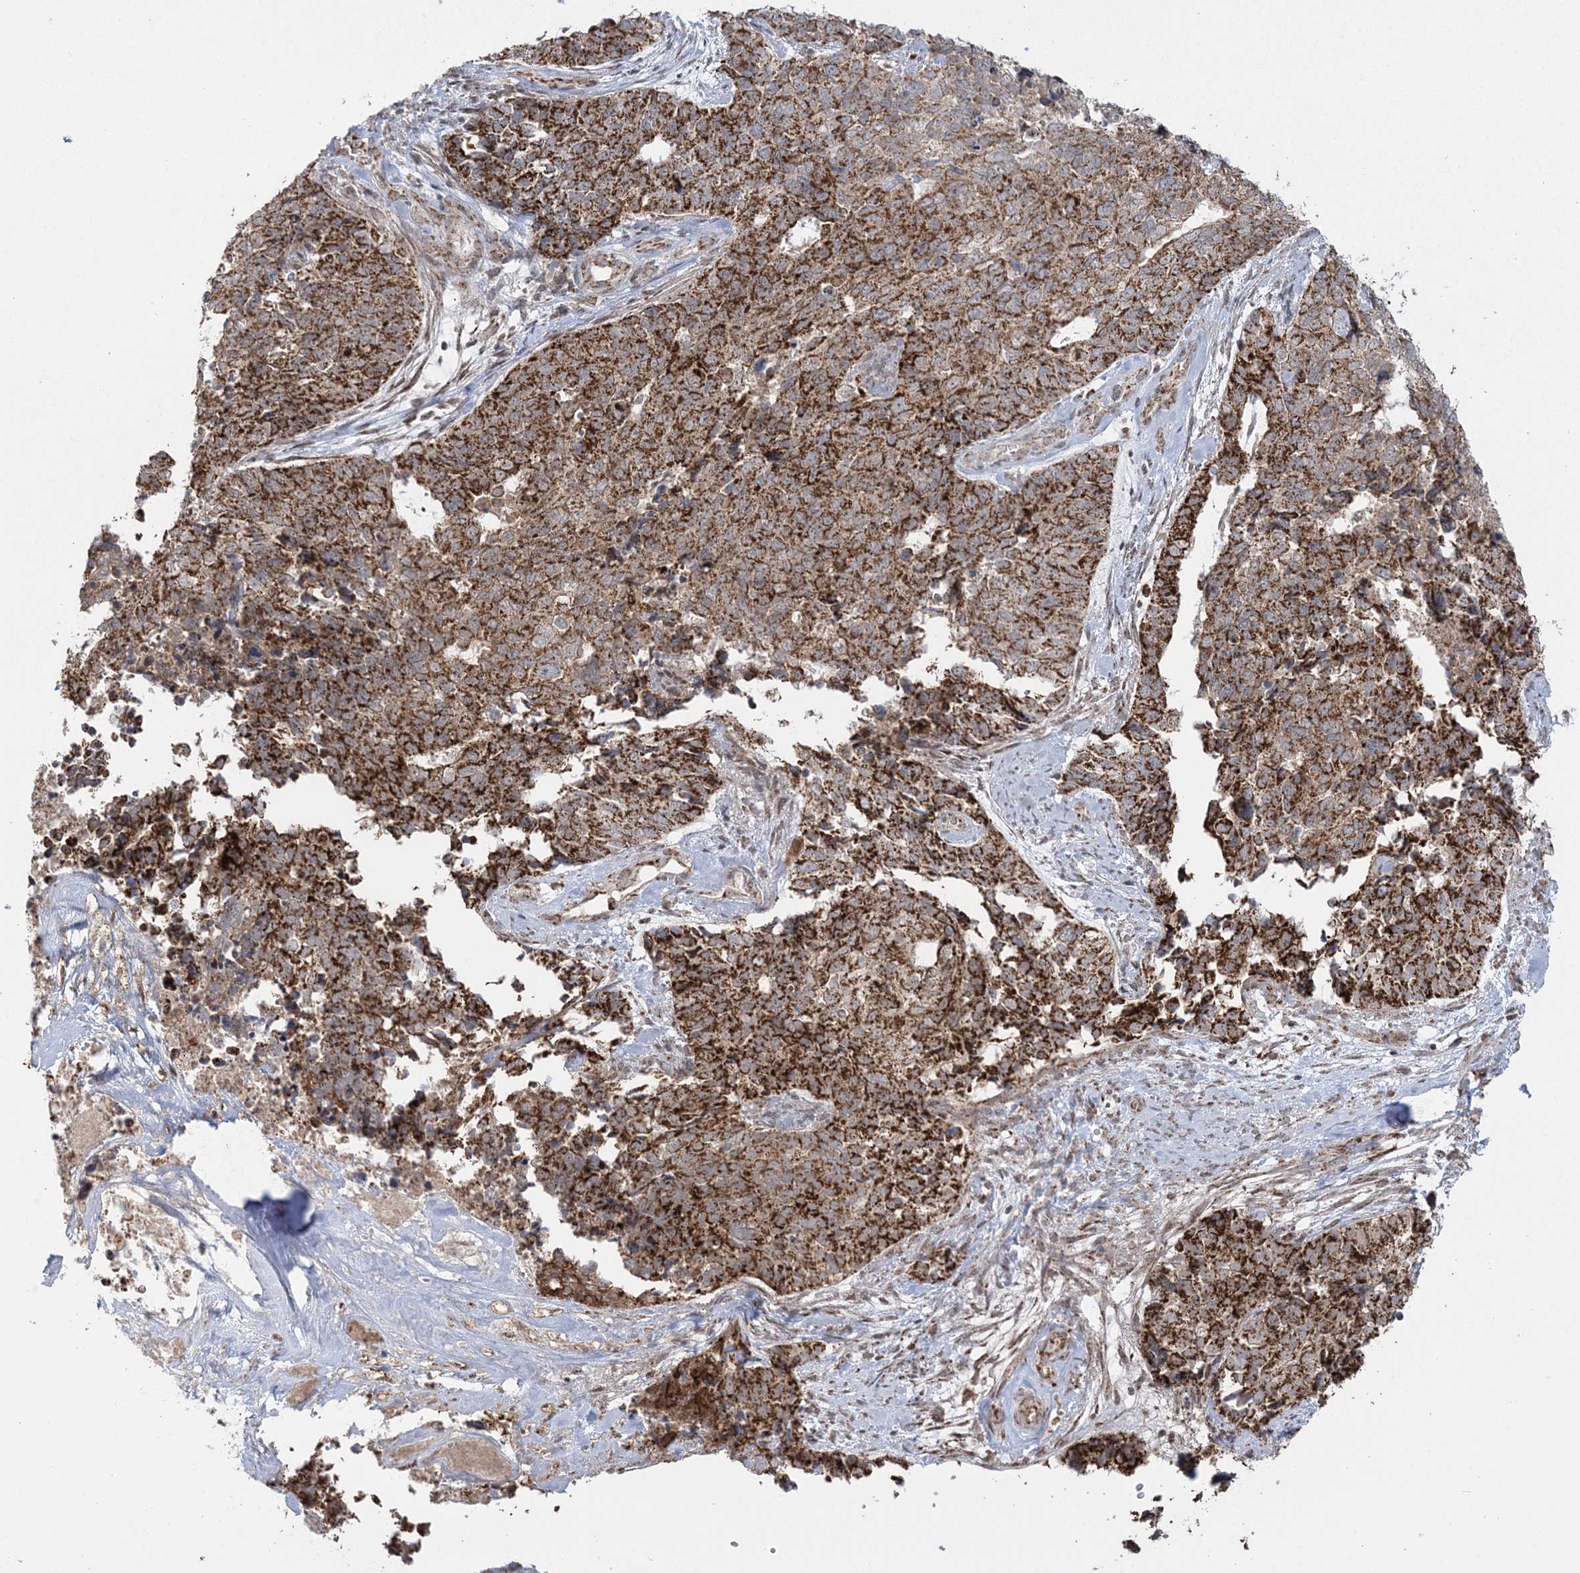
{"staining": {"intensity": "strong", "quantity": ">75%", "location": "cytoplasmic/membranous"}, "tissue": "cervical cancer", "cell_type": "Tumor cells", "image_type": "cancer", "snomed": [{"axis": "morphology", "description": "Squamous cell carcinoma, NOS"}, {"axis": "topography", "description": "Cervix"}], "caption": "DAB immunohistochemical staining of cervical cancer (squamous cell carcinoma) demonstrates strong cytoplasmic/membranous protein staining in approximately >75% of tumor cells.", "gene": "GRSF1", "patient": {"sex": "female", "age": 63}}